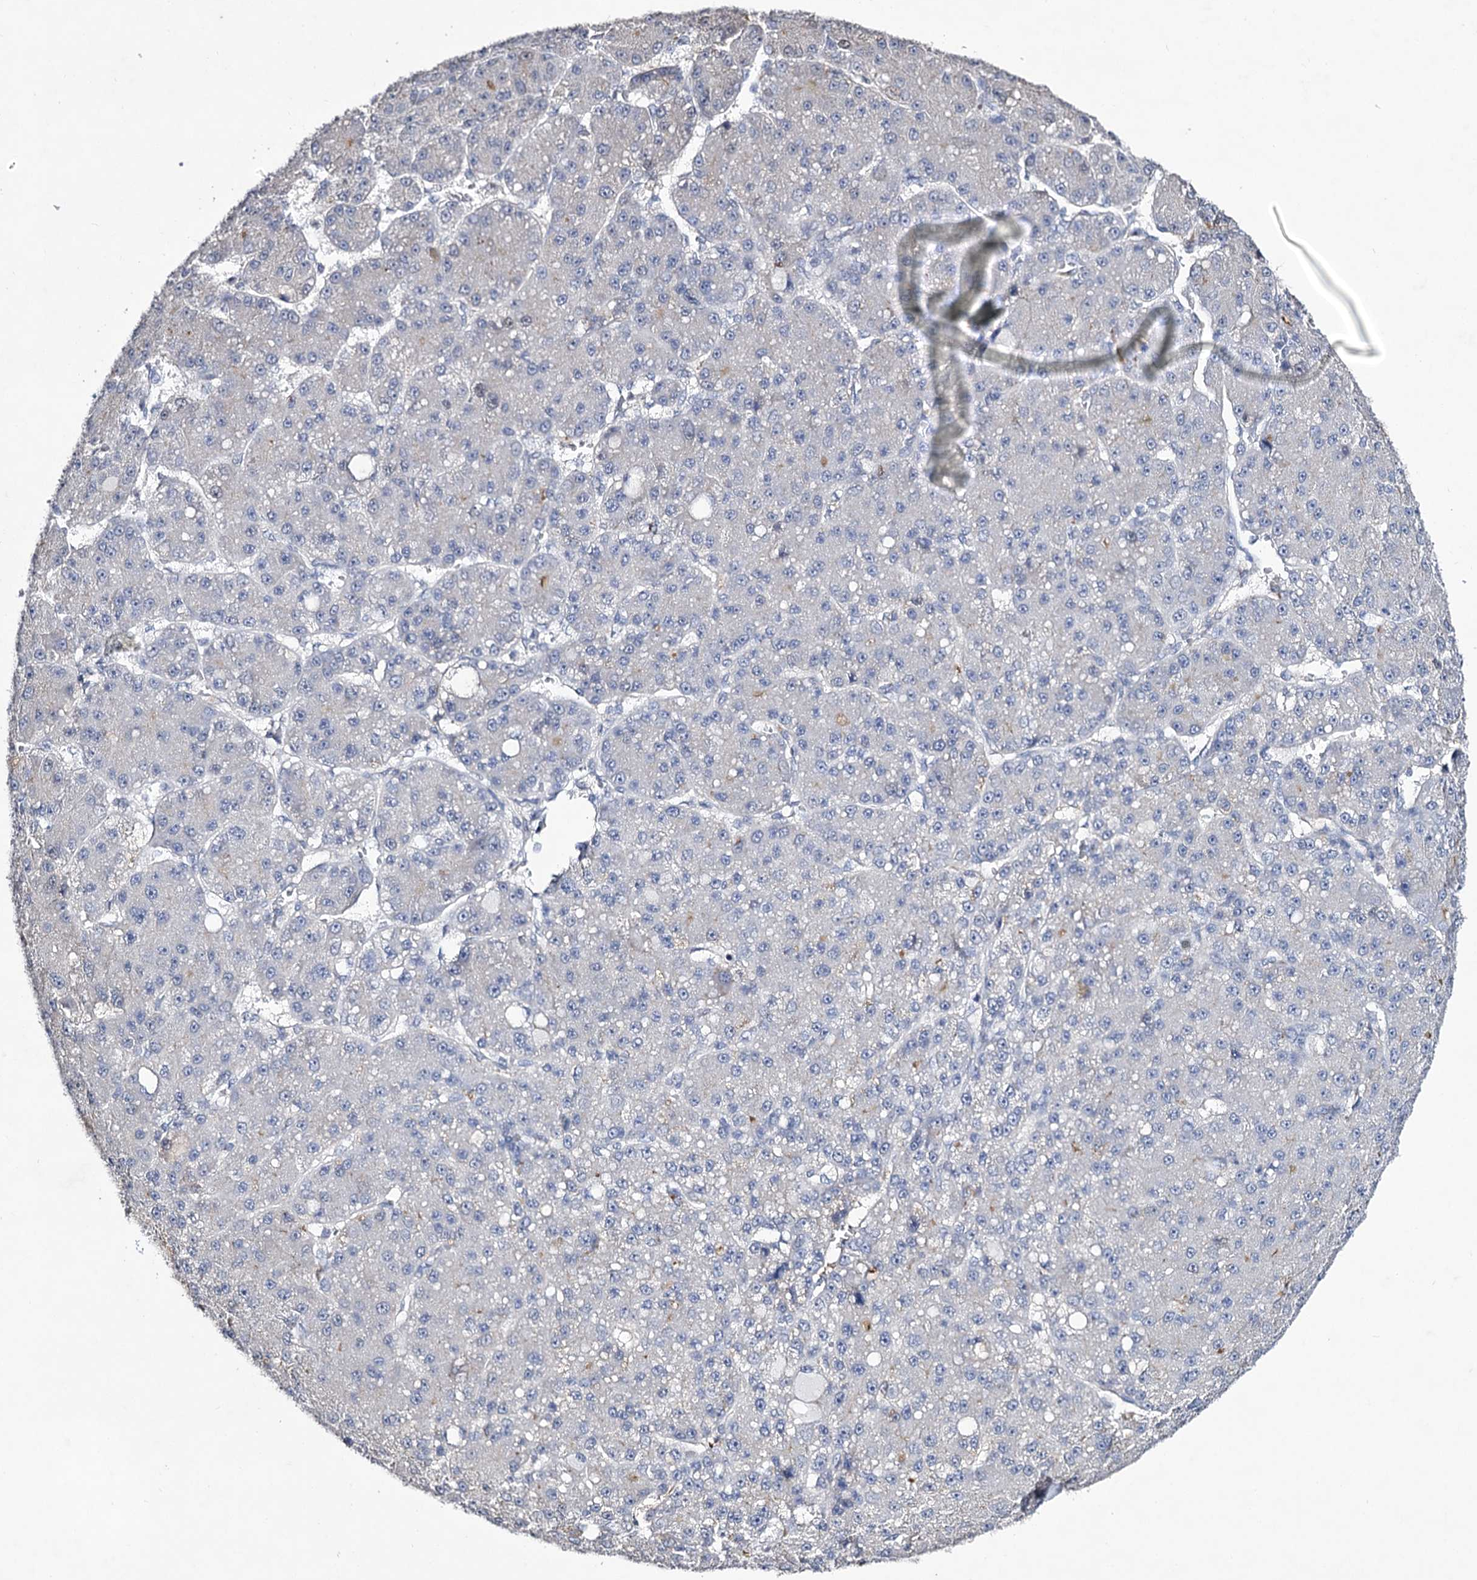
{"staining": {"intensity": "negative", "quantity": "none", "location": "none"}, "tissue": "liver cancer", "cell_type": "Tumor cells", "image_type": "cancer", "snomed": [{"axis": "morphology", "description": "Carcinoma, Hepatocellular, NOS"}, {"axis": "topography", "description": "Liver"}], "caption": "A photomicrograph of liver hepatocellular carcinoma stained for a protein exhibits no brown staining in tumor cells. (Brightfield microscopy of DAB (3,3'-diaminobenzidine) immunohistochemistry at high magnification).", "gene": "PLIN1", "patient": {"sex": "male", "age": 67}}